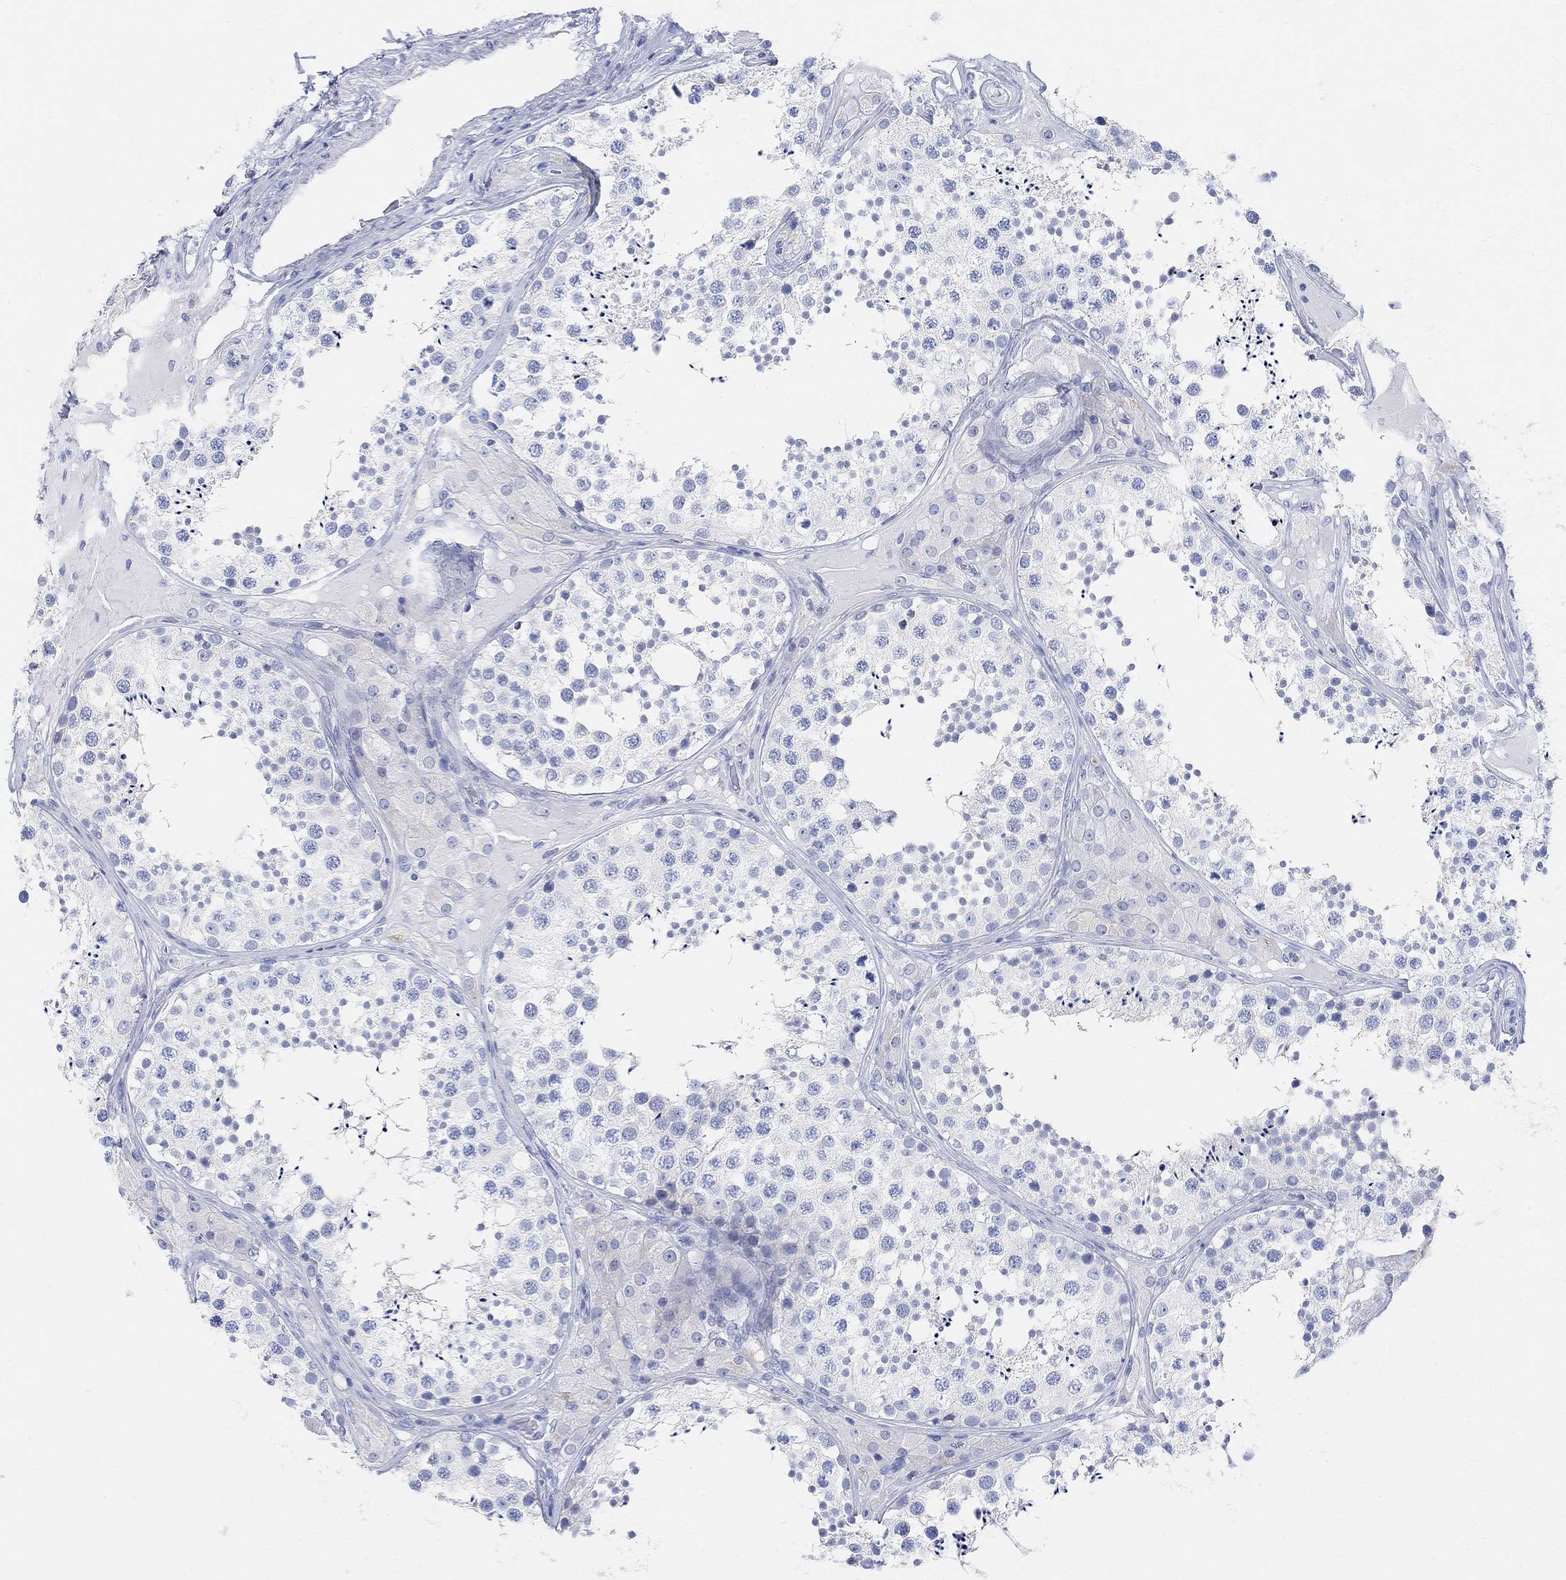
{"staining": {"intensity": "negative", "quantity": "none", "location": "none"}, "tissue": "testis", "cell_type": "Cells in seminiferous ducts", "image_type": "normal", "snomed": [{"axis": "morphology", "description": "Normal tissue, NOS"}, {"axis": "topography", "description": "Testis"}], "caption": "Immunohistochemistry (IHC) image of benign human testis stained for a protein (brown), which exhibits no expression in cells in seminiferous ducts. (Stains: DAB (3,3'-diaminobenzidine) immunohistochemistry with hematoxylin counter stain, Microscopy: brightfield microscopy at high magnification).", "gene": "RETNLB", "patient": {"sex": "male", "age": 34}}